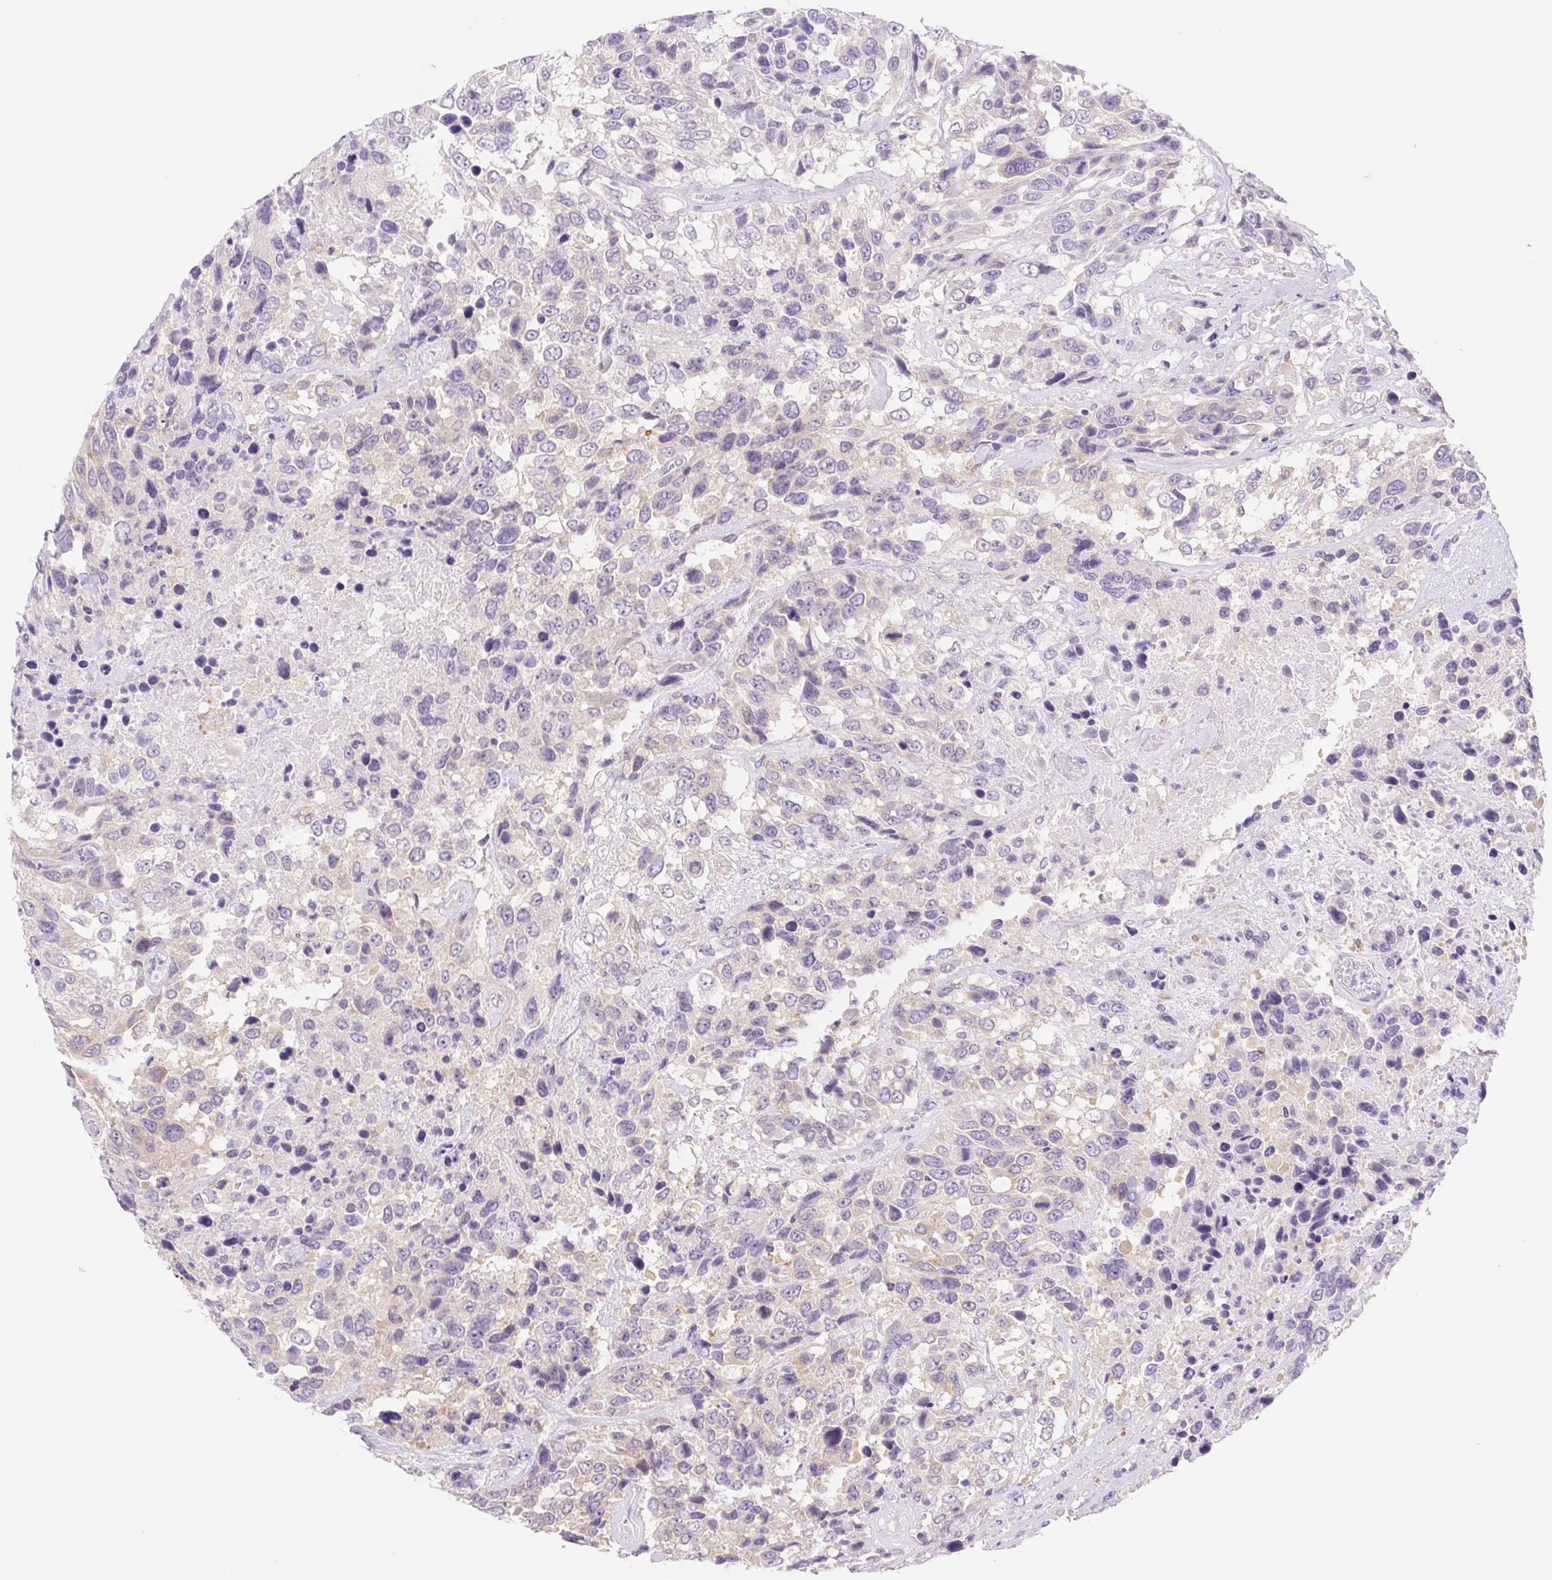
{"staining": {"intensity": "negative", "quantity": "none", "location": "none"}, "tissue": "urothelial cancer", "cell_type": "Tumor cells", "image_type": "cancer", "snomed": [{"axis": "morphology", "description": "Urothelial carcinoma, High grade"}, {"axis": "topography", "description": "Urinary bladder"}], "caption": "Micrograph shows no protein expression in tumor cells of urothelial cancer tissue.", "gene": "DYNC2LI1", "patient": {"sex": "female", "age": 70}}